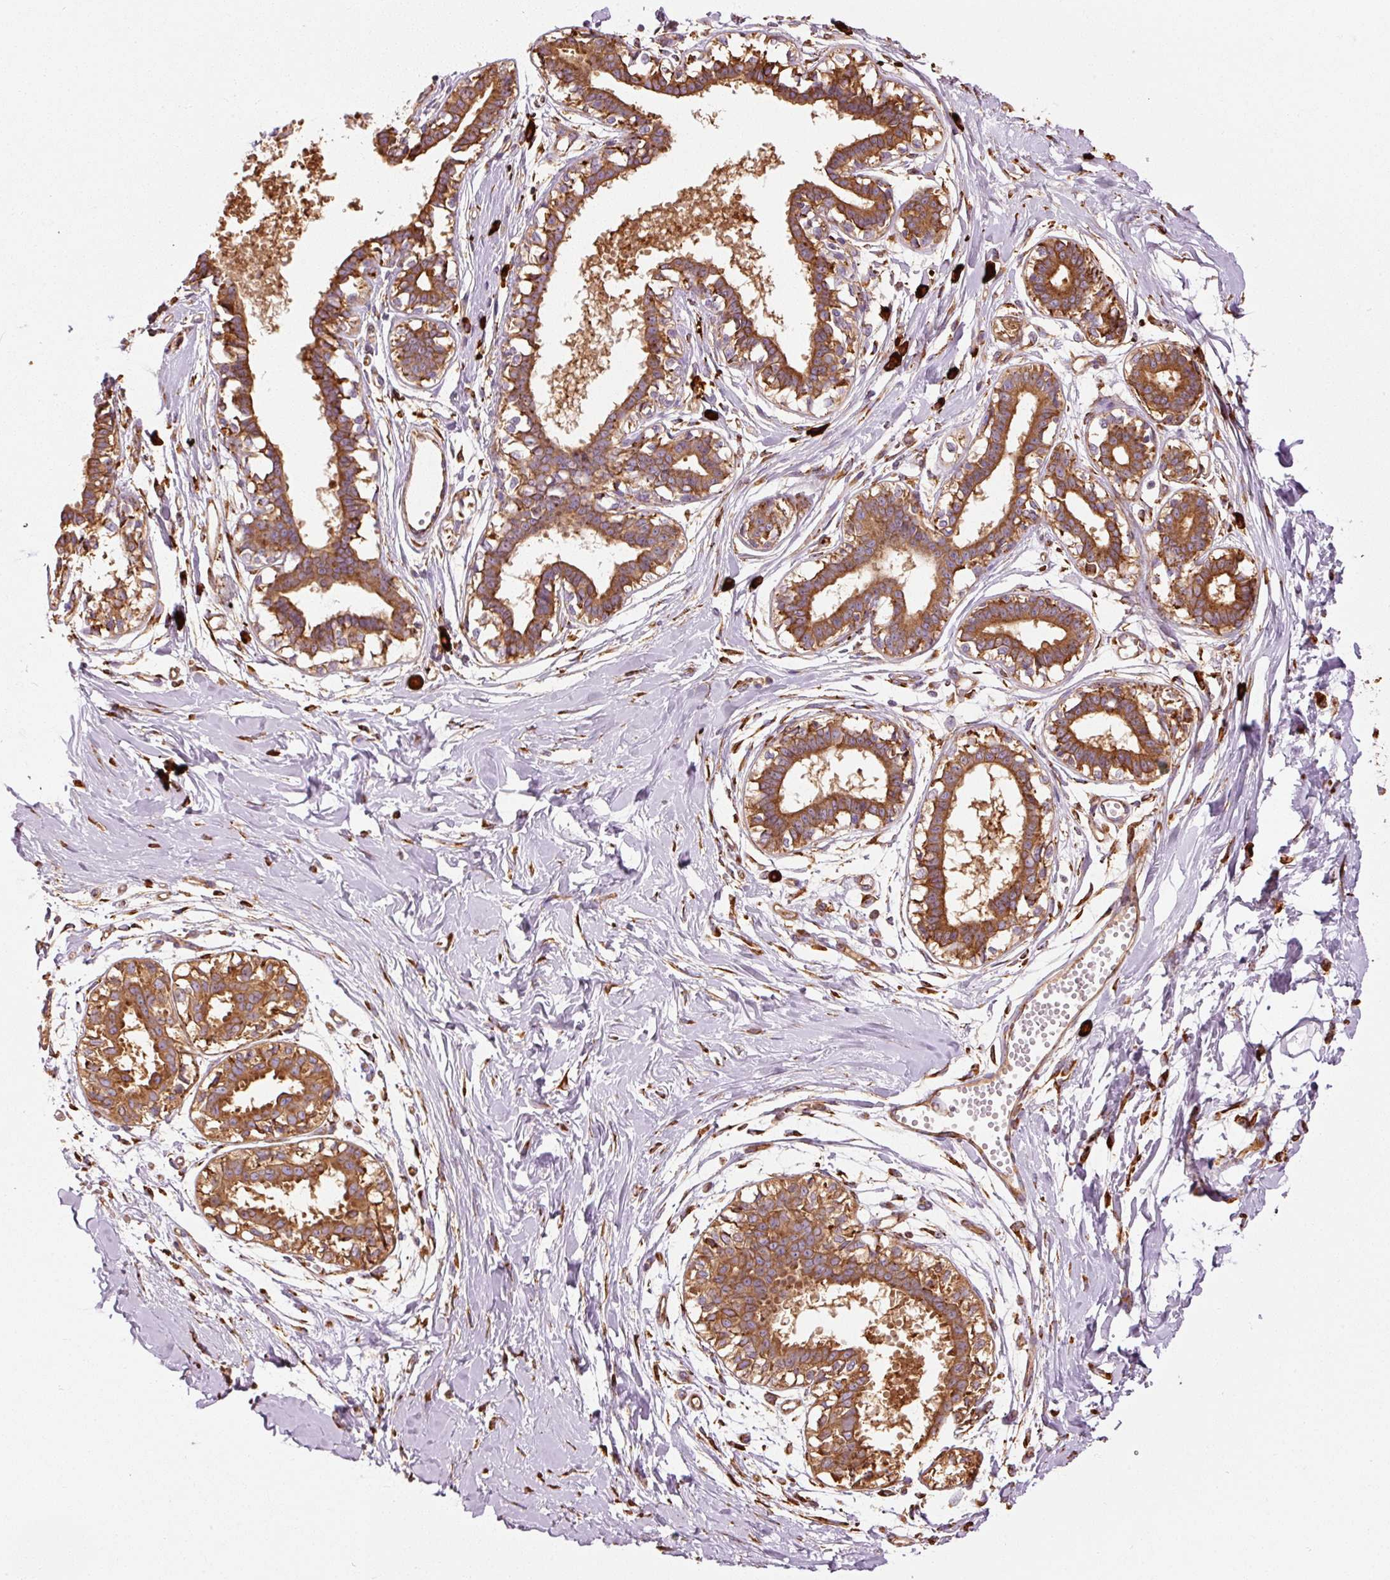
{"staining": {"intensity": "strong", "quantity": ">75%", "location": "cytoplasmic/membranous"}, "tissue": "breast", "cell_type": "Glandular cells", "image_type": "normal", "snomed": [{"axis": "morphology", "description": "Normal tissue, NOS"}, {"axis": "topography", "description": "Breast"}], "caption": "DAB (3,3'-diaminobenzidine) immunohistochemical staining of normal human breast displays strong cytoplasmic/membranous protein expression in approximately >75% of glandular cells. (DAB (3,3'-diaminobenzidine) IHC with brightfield microscopy, high magnification).", "gene": "ENSG00000256500", "patient": {"sex": "female", "age": 45}}